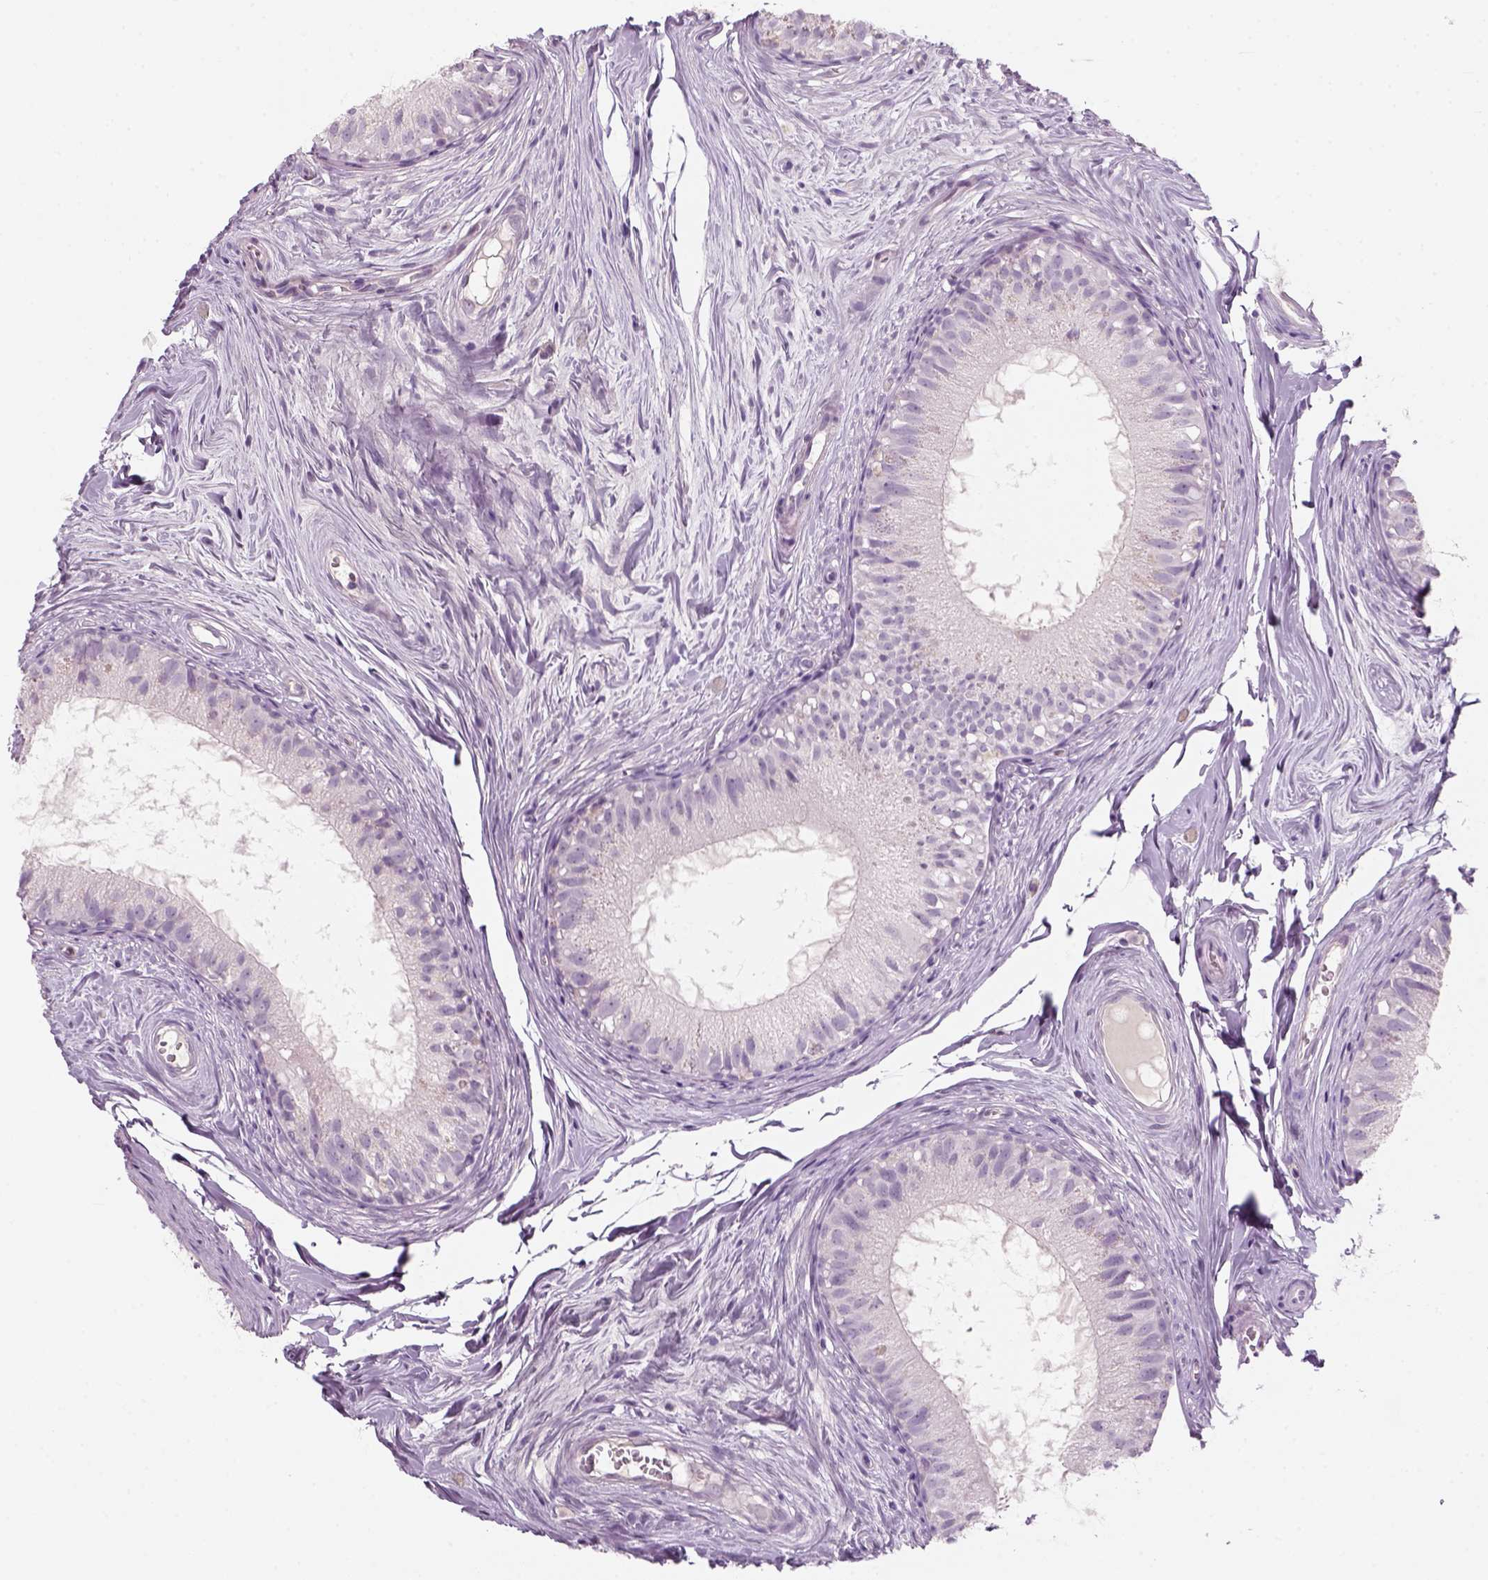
{"staining": {"intensity": "negative", "quantity": "none", "location": "none"}, "tissue": "epididymis", "cell_type": "Glandular cells", "image_type": "normal", "snomed": [{"axis": "morphology", "description": "Normal tissue, NOS"}, {"axis": "topography", "description": "Epididymis"}], "caption": "This is an immunohistochemistry histopathology image of benign human epididymis. There is no positivity in glandular cells.", "gene": "KRT25", "patient": {"sex": "male", "age": 45}}